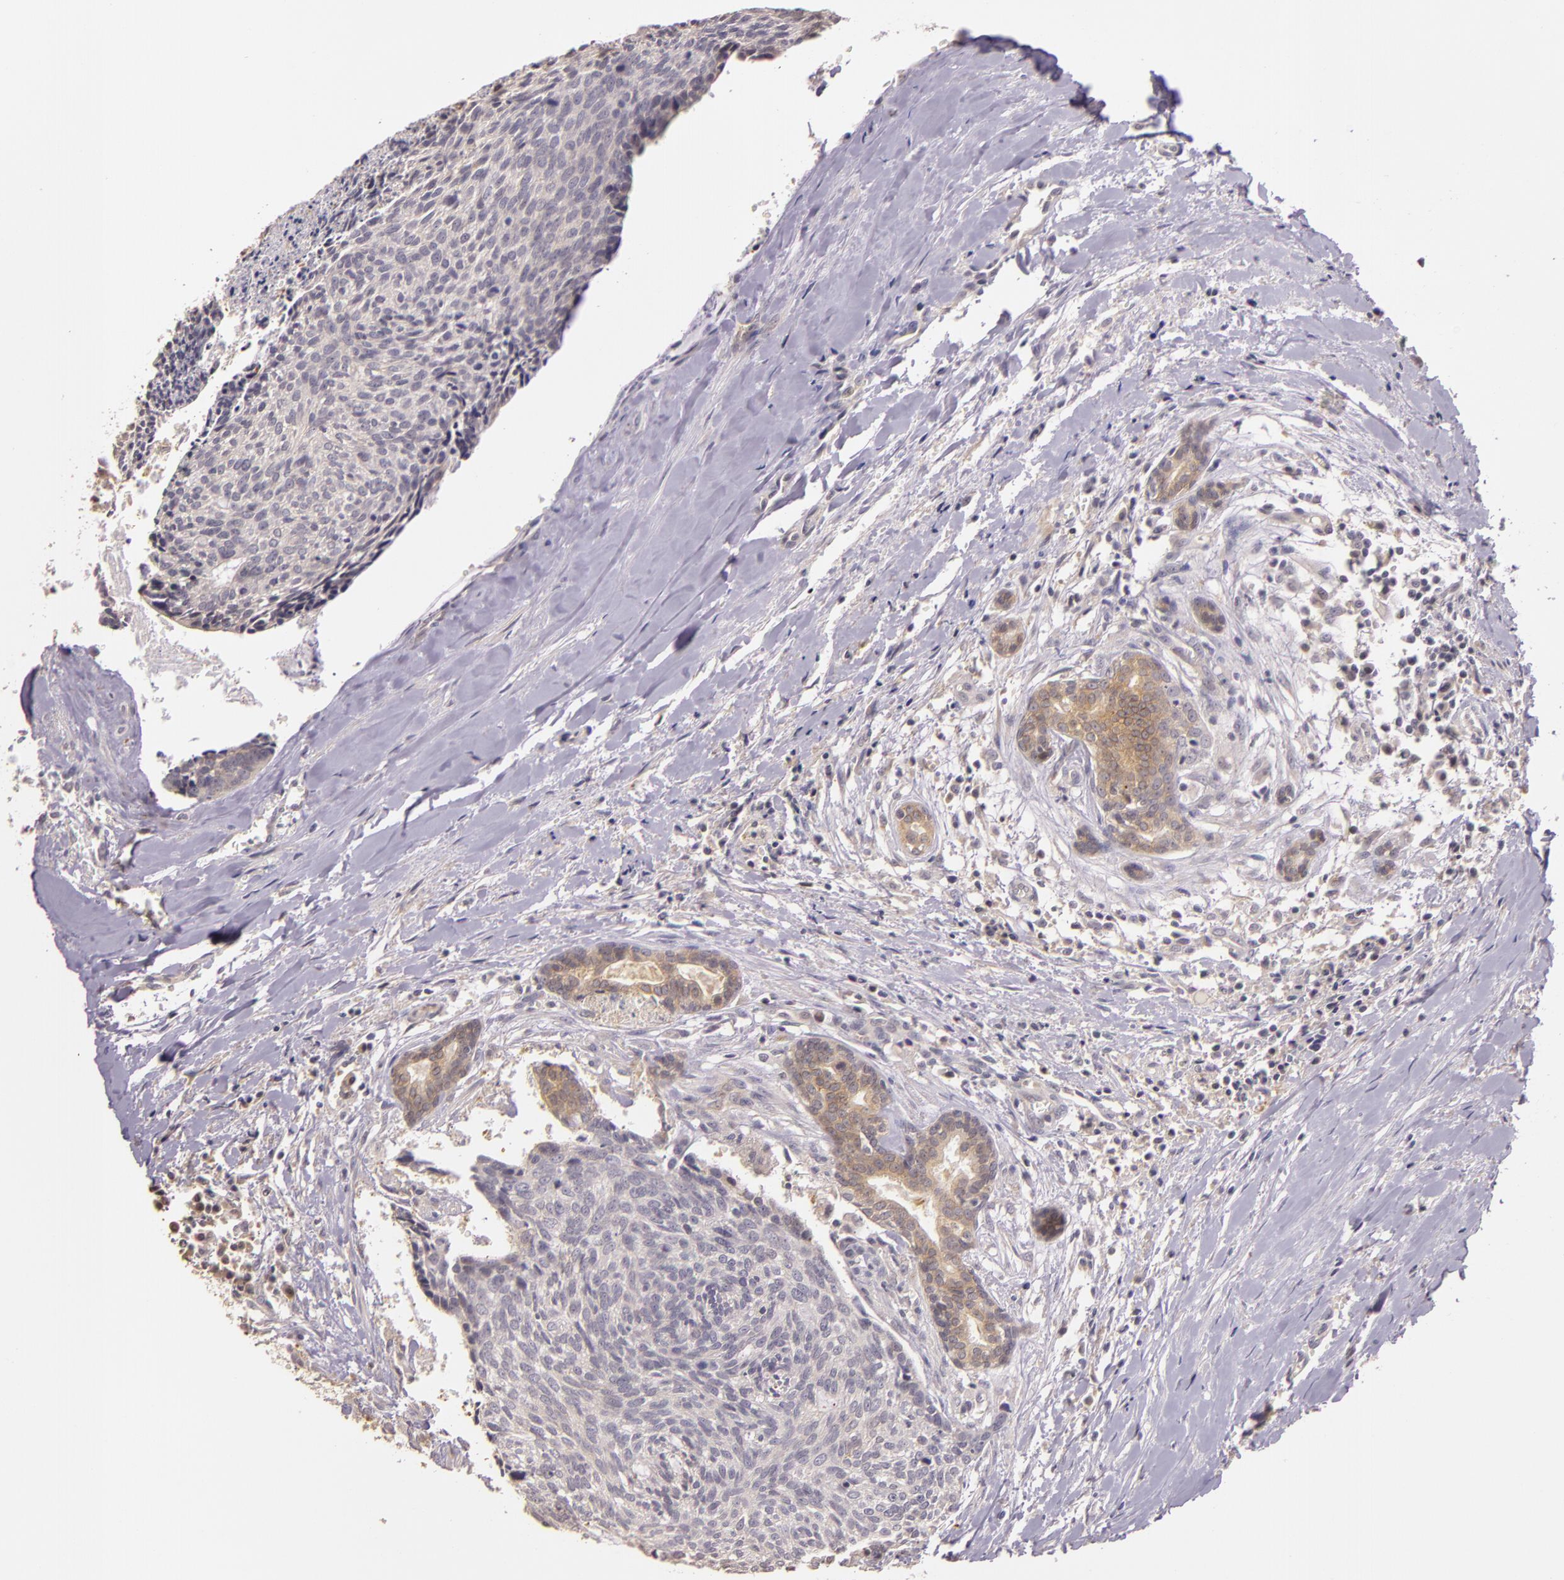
{"staining": {"intensity": "negative", "quantity": "none", "location": "none"}, "tissue": "head and neck cancer", "cell_type": "Tumor cells", "image_type": "cancer", "snomed": [{"axis": "morphology", "description": "Squamous cell carcinoma, NOS"}, {"axis": "topography", "description": "Salivary gland"}, {"axis": "topography", "description": "Head-Neck"}], "caption": "DAB (3,3'-diaminobenzidine) immunohistochemical staining of head and neck cancer (squamous cell carcinoma) exhibits no significant staining in tumor cells.", "gene": "ARMH4", "patient": {"sex": "male", "age": 70}}